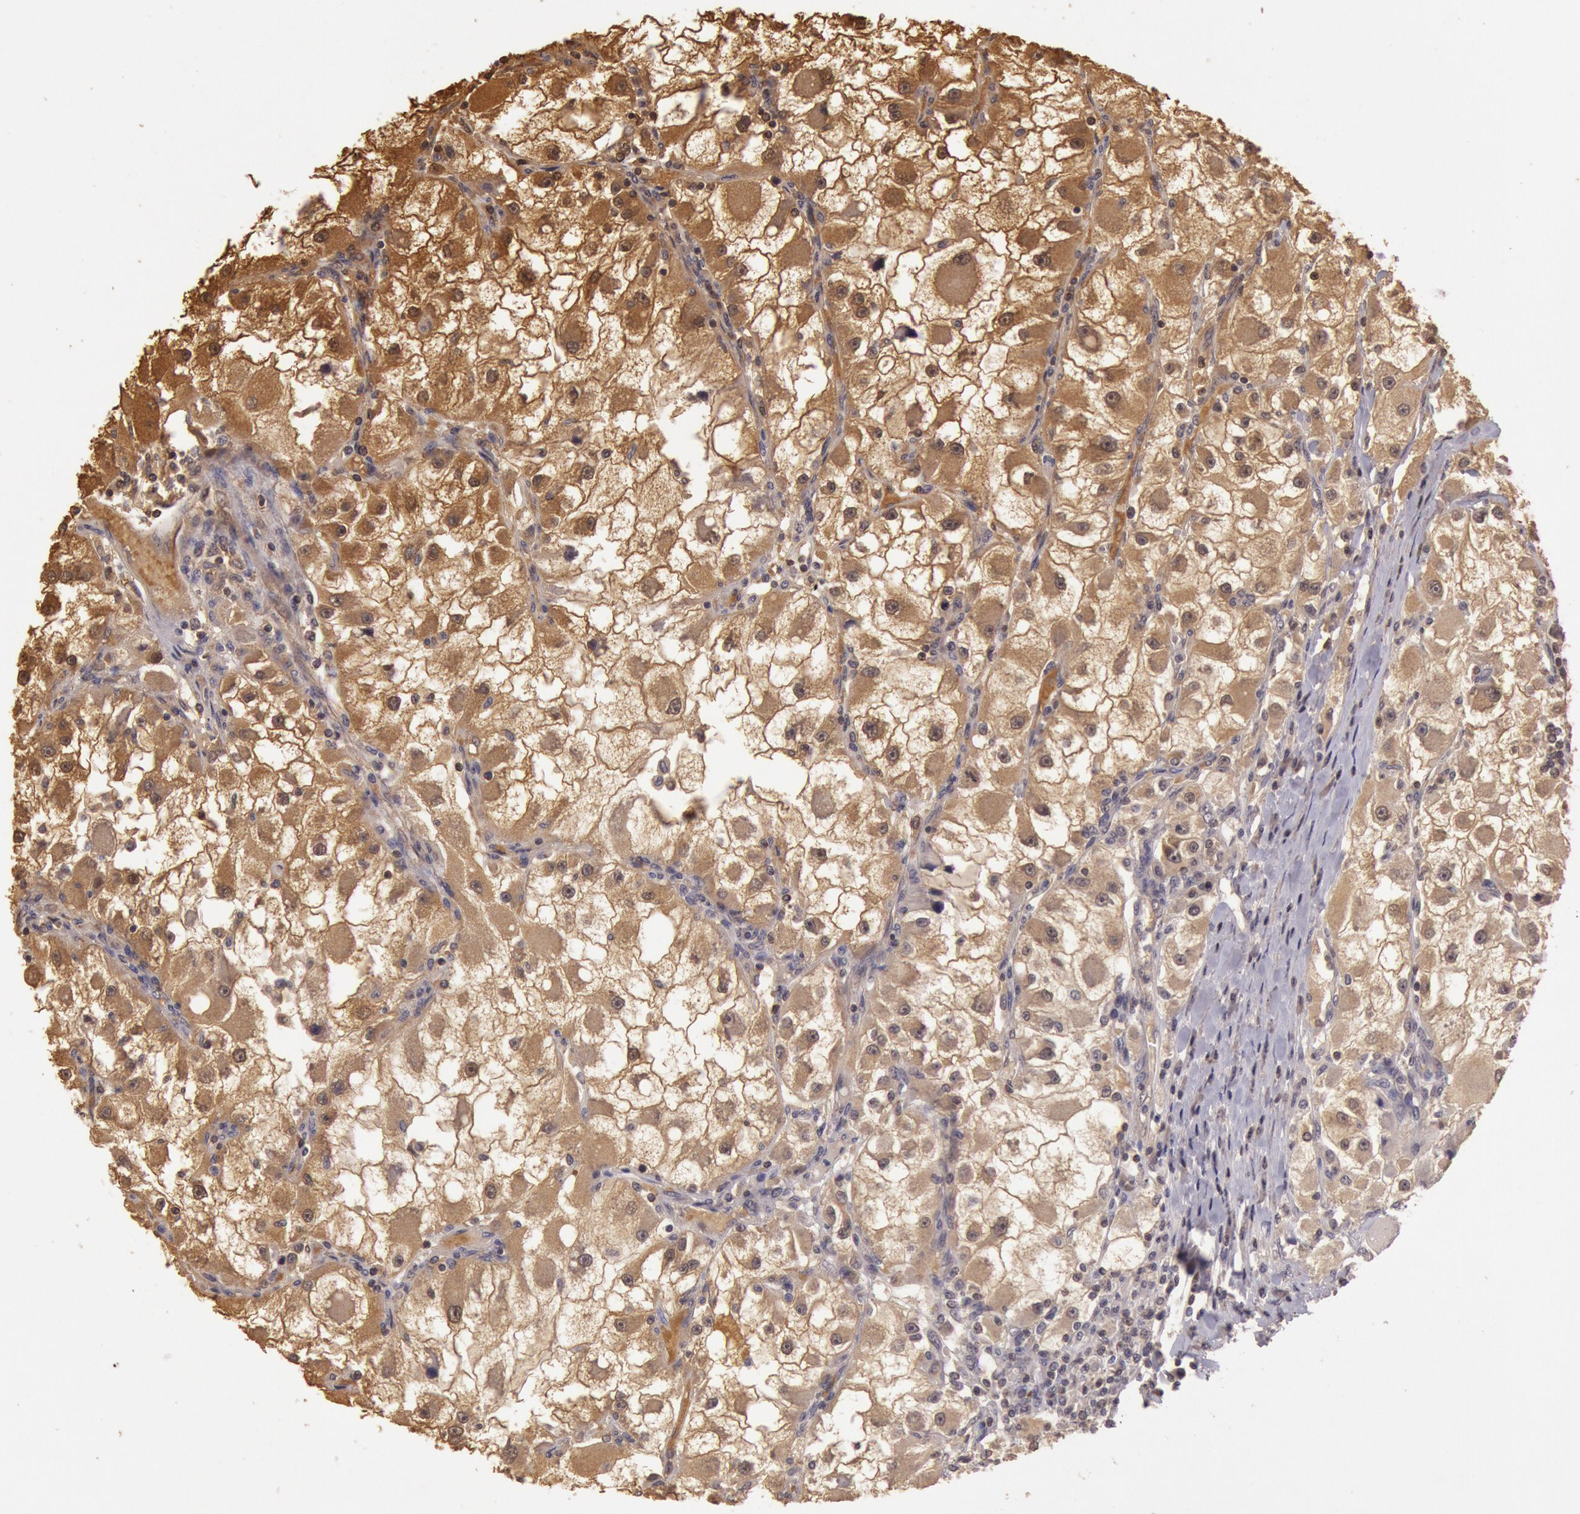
{"staining": {"intensity": "moderate", "quantity": ">75%", "location": "cytoplasmic/membranous"}, "tissue": "renal cancer", "cell_type": "Tumor cells", "image_type": "cancer", "snomed": [{"axis": "morphology", "description": "Adenocarcinoma, NOS"}, {"axis": "topography", "description": "Kidney"}], "caption": "Human adenocarcinoma (renal) stained for a protein (brown) demonstrates moderate cytoplasmic/membranous positive positivity in about >75% of tumor cells.", "gene": "SOD1", "patient": {"sex": "female", "age": 73}}